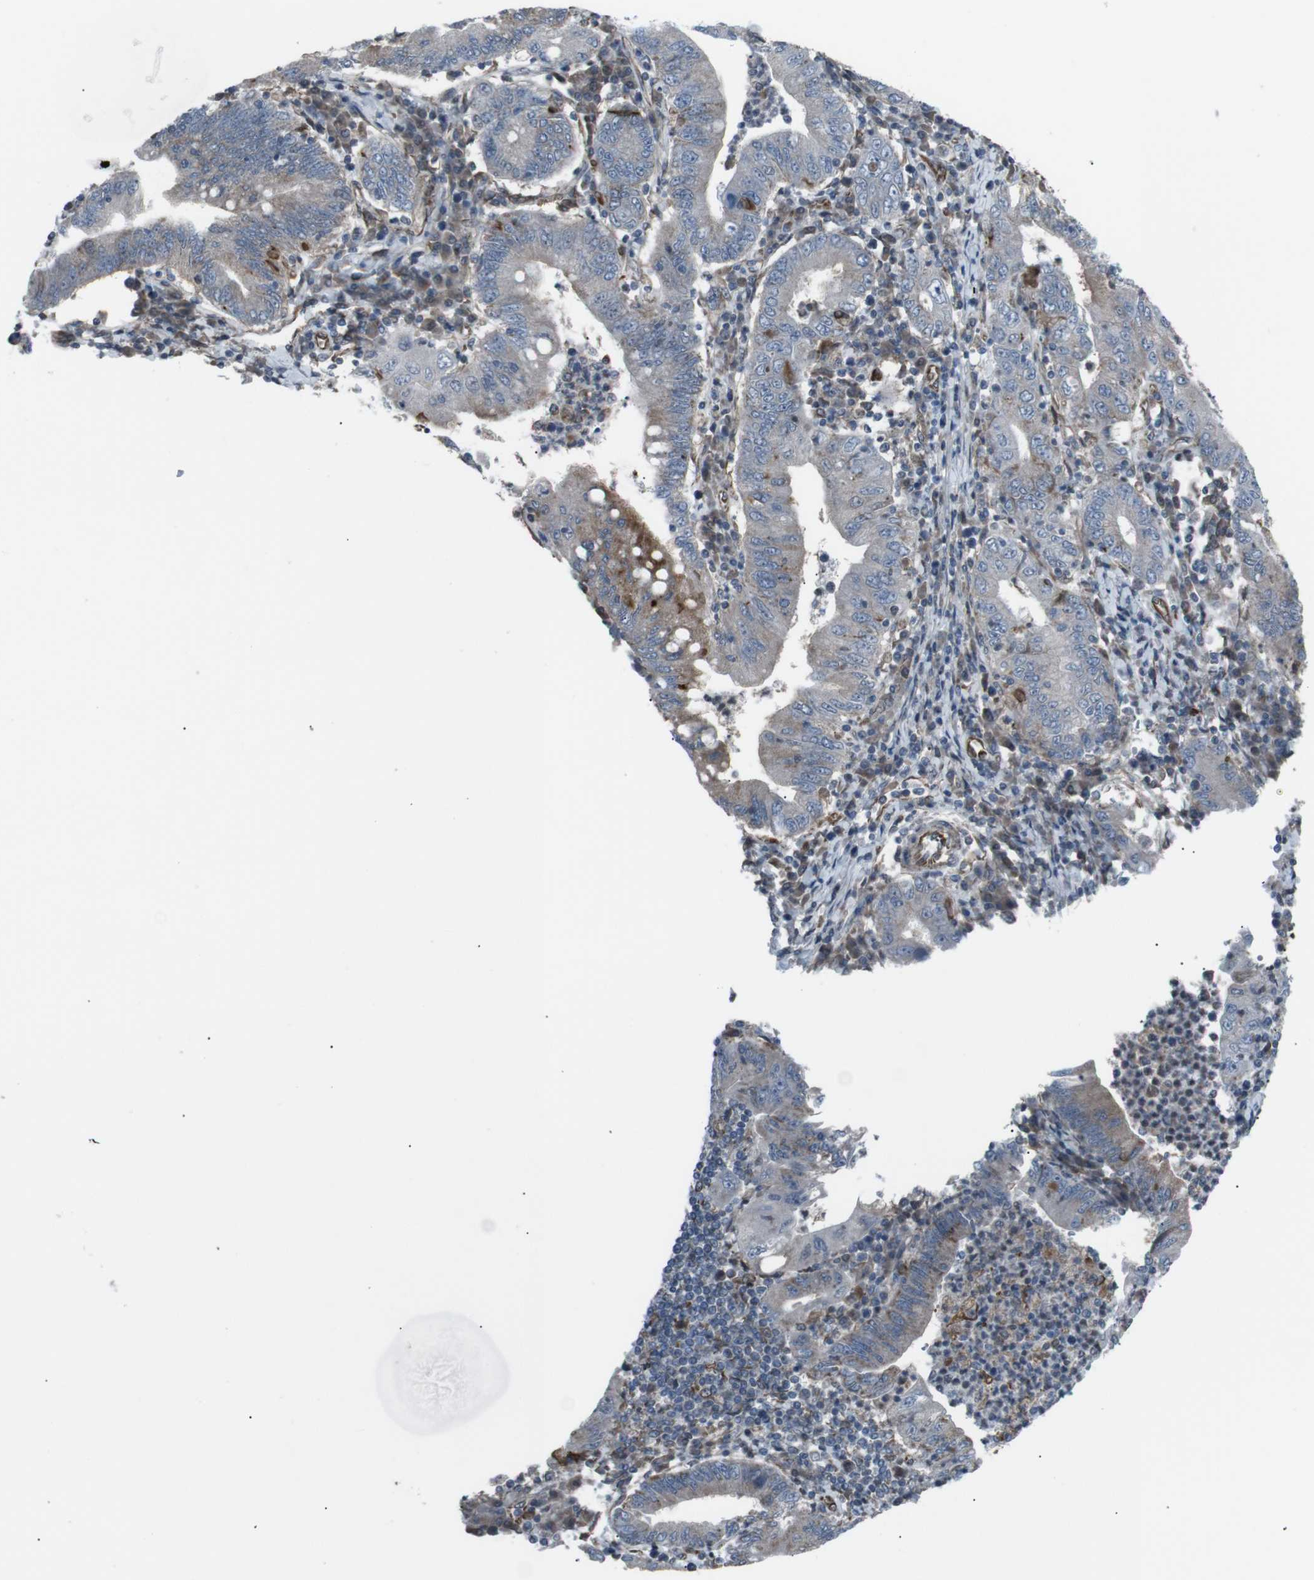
{"staining": {"intensity": "weak", "quantity": "25%-75%", "location": "cytoplasmic/membranous"}, "tissue": "stomach cancer", "cell_type": "Tumor cells", "image_type": "cancer", "snomed": [{"axis": "morphology", "description": "Normal tissue, NOS"}, {"axis": "morphology", "description": "Adenocarcinoma, NOS"}, {"axis": "topography", "description": "Esophagus"}, {"axis": "topography", "description": "Stomach, upper"}, {"axis": "topography", "description": "Peripheral nerve tissue"}], "caption": "Stomach cancer stained for a protein (brown) reveals weak cytoplasmic/membranous positive staining in approximately 25%-75% of tumor cells.", "gene": "TMEM141", "patient": {"sex": "male", "age": 62}}